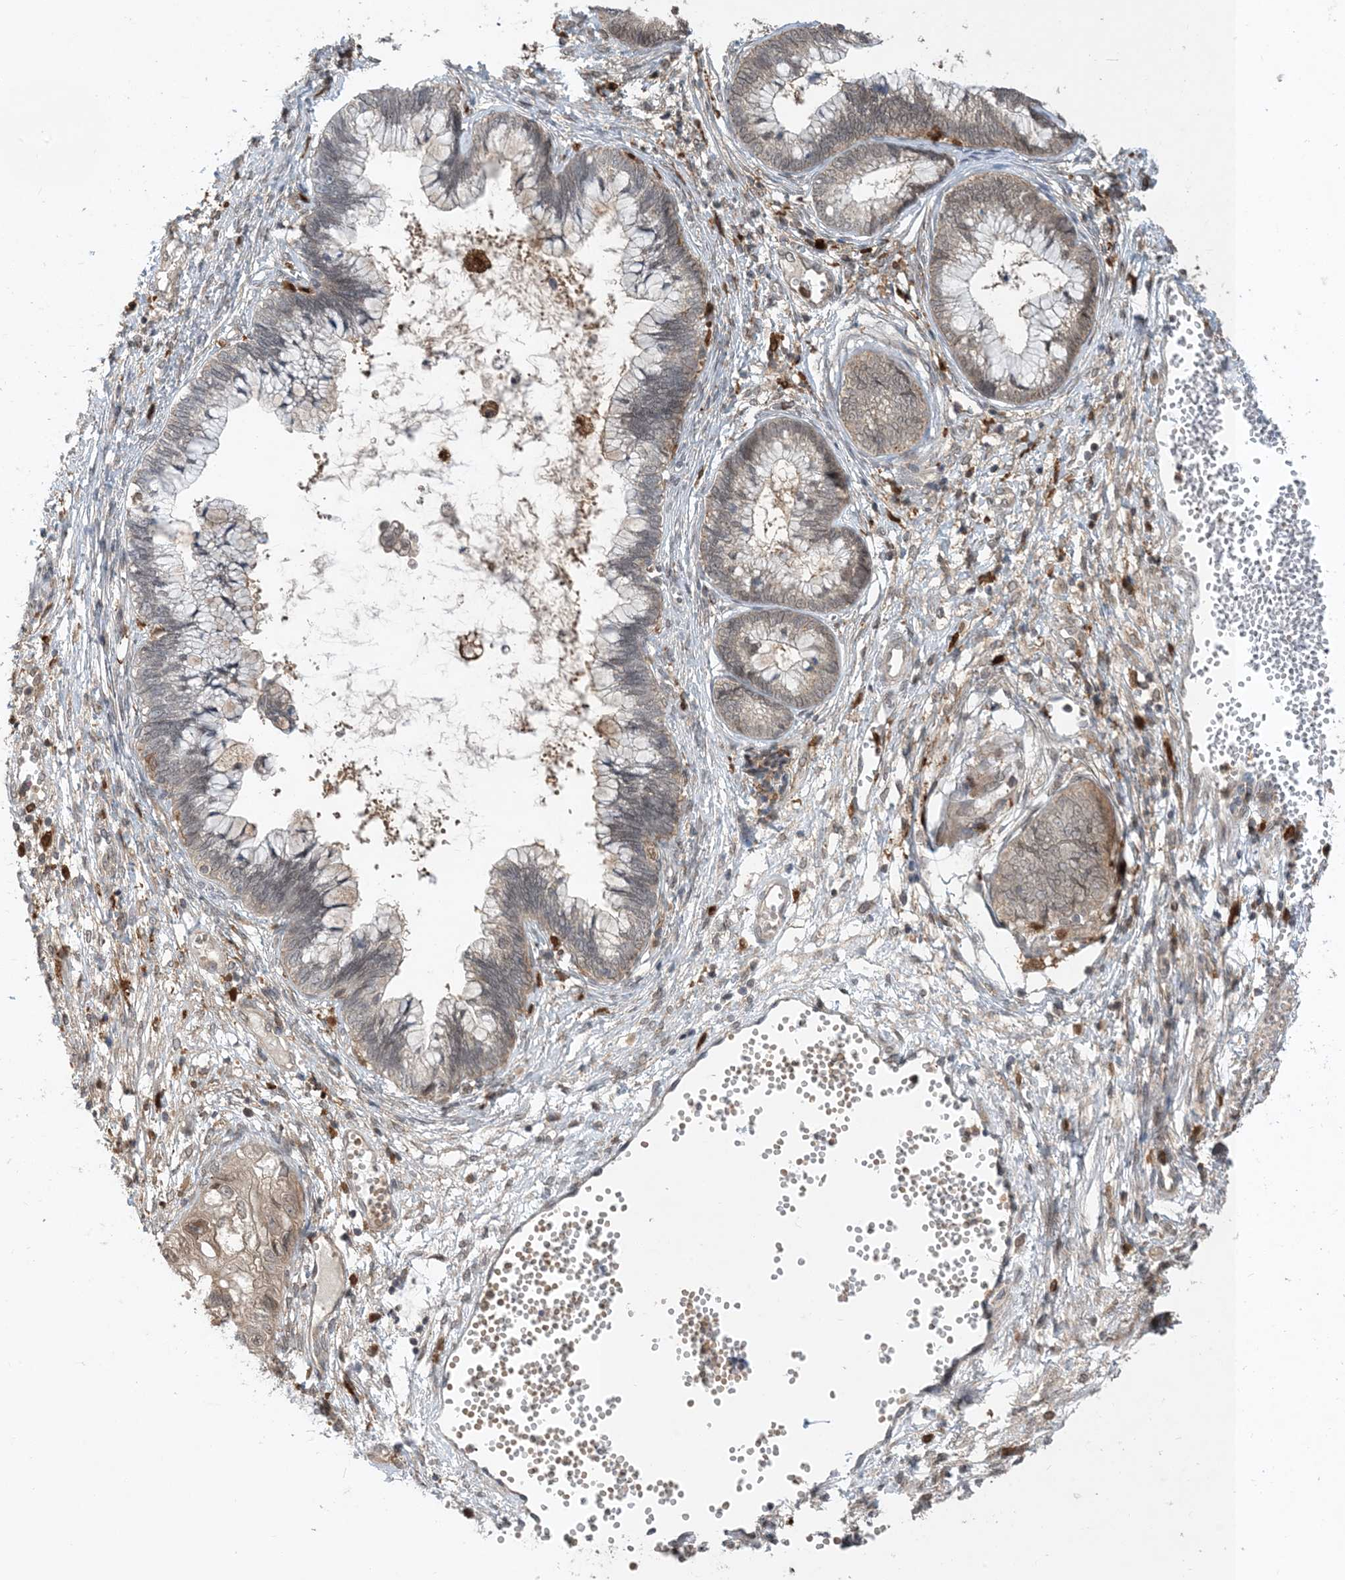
{"staining": {"intensity": "strong", "quantity": "25%-75%", "location": "cytoplasmic/membranous,nuclear"}, "tissue": "cervical cancer", "cell_type": "Tumor cells", "image_type": "cancer", "snomed": [{"axis": "morphology", "description": "Adenocarcinoma, NOS"}, {"axis": "topography", "description": "Cervix"}], "caption": "Tumor cells reveal high levels of strong cytoplasmic/membranous and nuclear expression in approximately 25%-75% of cells in cervical adenocarcinoma.", "gene": "NAGK", "patient": {"sex": "female", "age": 44}}